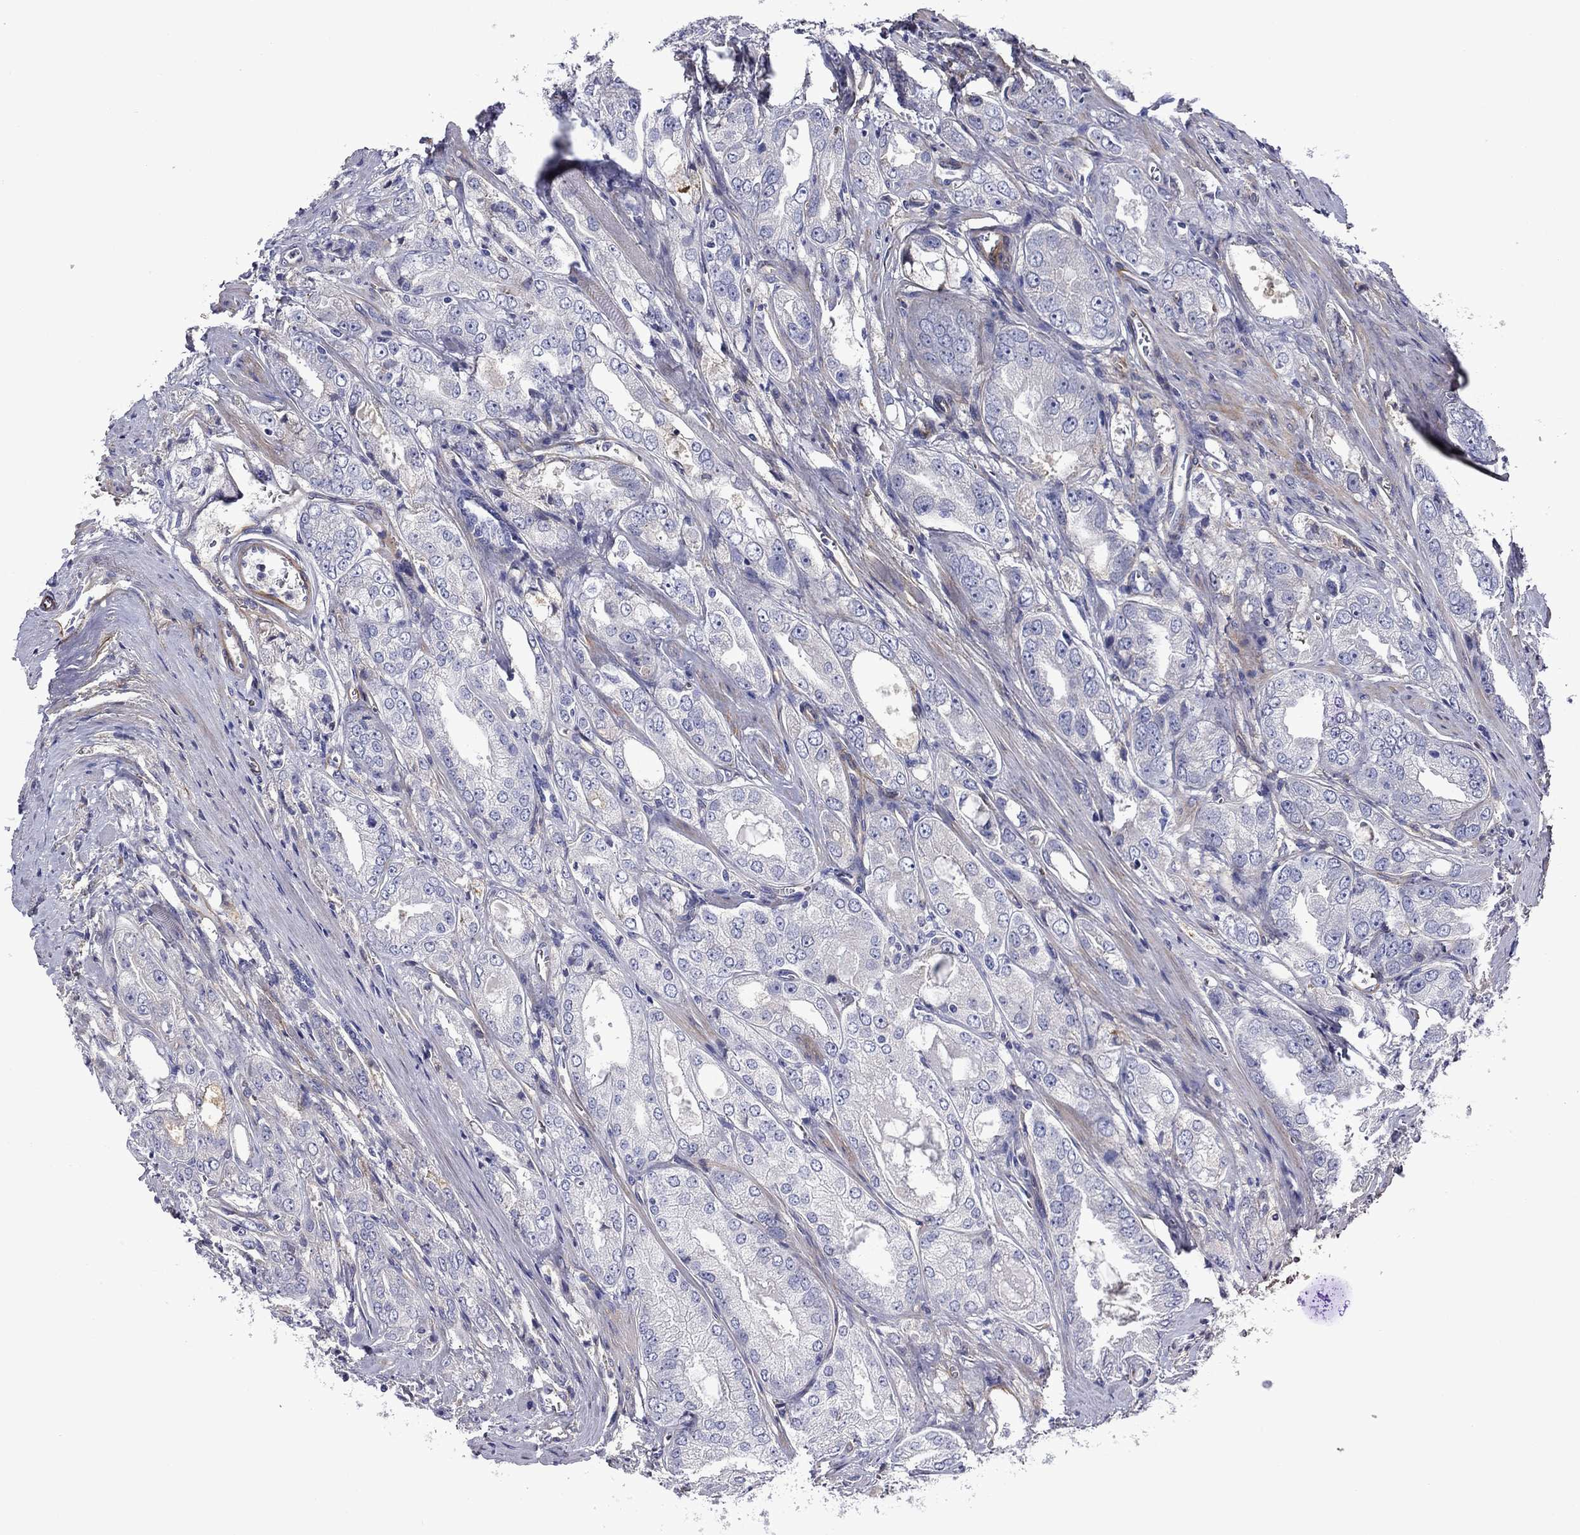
{"staining": {"intensity": "negative", "quantity": "none", "location": "none"}, "tissue": "prostate cancer", "cell_type": "Tumor cells", "image_type": "cancer", "snomed": [{"axis": "morphology", "description": "Adenocarcinoma, NOS"}, {"axis": "morphology", "description": "Adenocarcinoma, High grade"}, {"axis": "topography", "description": "Prostate"}], "caption": "Immunohistochemical staining of human prostate cancer displays no significant expression in tumor cells.", "gene": "HSPG2", "patient": {"sex": "male", "age": 70}}